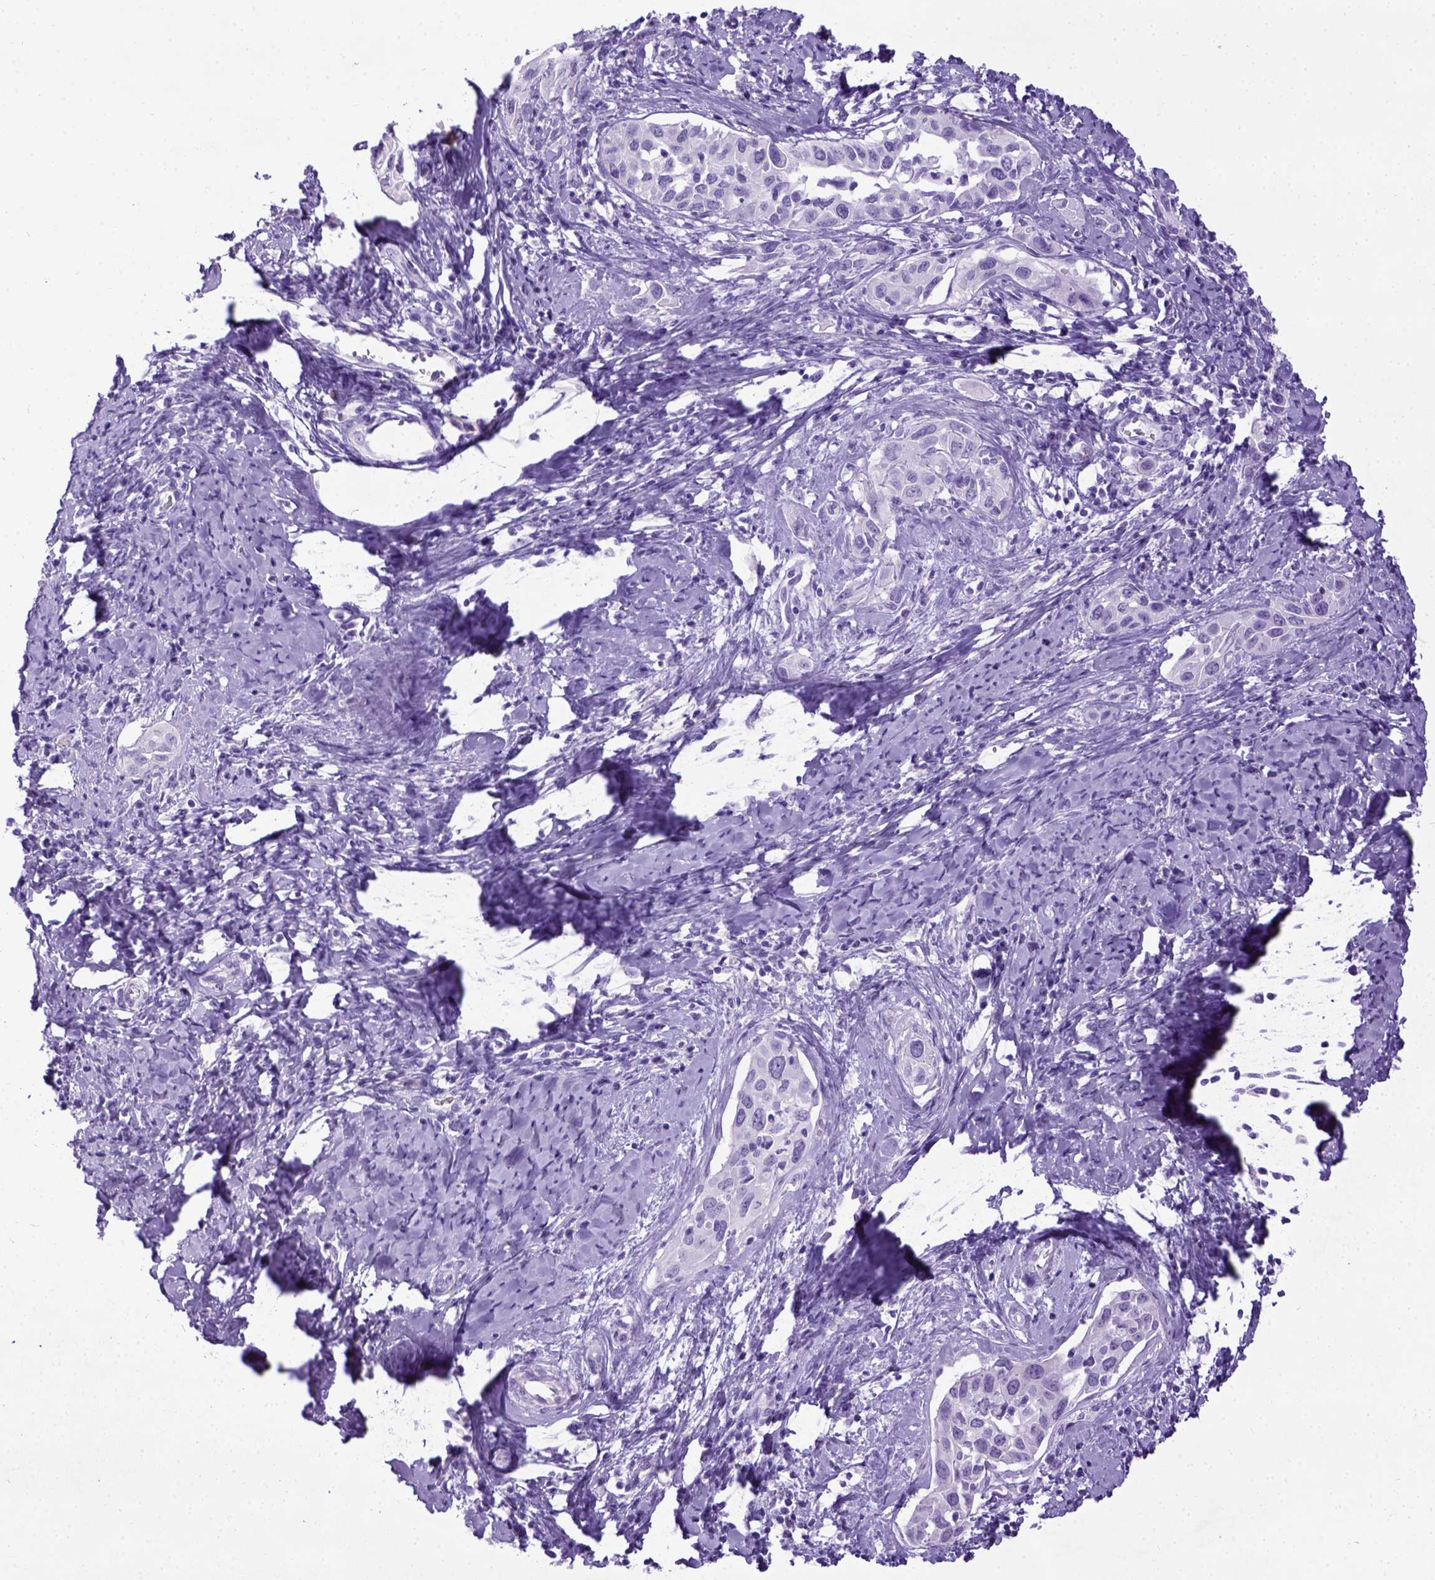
{"staining": {"intensity": "negative", "quantity": "none", "location": "none"}, "tissue": "cervical cancer", "cell_type": "Tumor cells", "image_type": "cancer", "snomed": [{"axis": "morphology", "description": "Squamous cell carcinoma, NOS"}, {"axis": "topography", "description": "Cervix"}], "caption": "A photomicrograph of cervical cancer stained for a protein displays no brown staining in tumor cells.", "gene": "IGF2", "patient": {"sex": "female", "age": 51}}